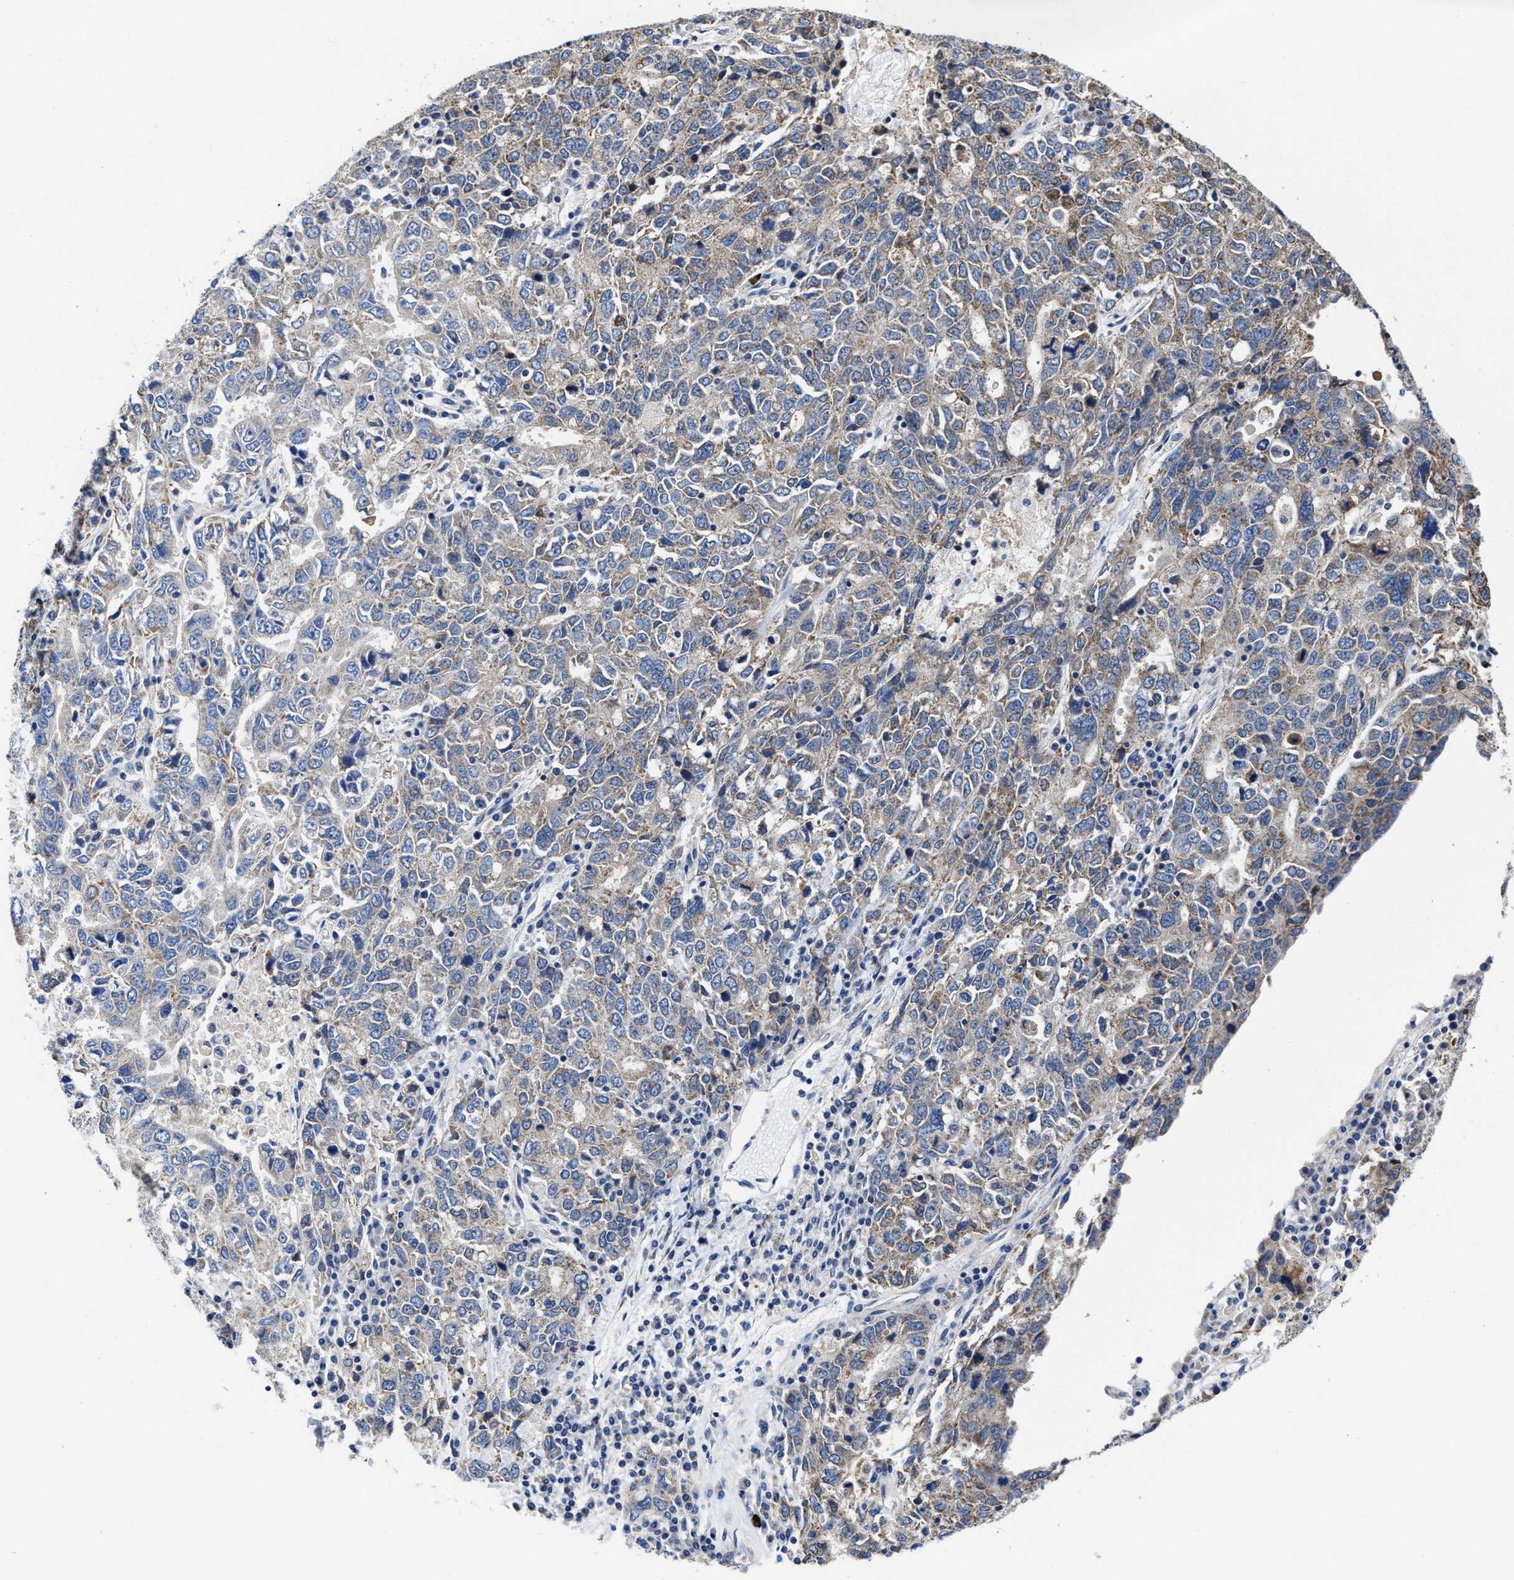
{"staining": {"intensity": "weak", "quantity": "25%-75%", "location": "cytoplasmic/membranous"}, "tissue": "ovarian cancer", "cell_type": "Tumor cells", "image_type": "cancer", "snomed": [{"axis": "morphology", "description": "Carcinoma, endometroid"}, {"axis": "topography", "description": "Ovary"}], "caption": "DAB (3,3'-diaminobenzidine) immunohistochemical staining of human endometroid carcinoma (ovarian) reveals weak cytoplasmic/membranous protein positivity in about 25%-75% of tumor cells.", "gene": "TMEM30A", "patient": {"sex": "female", "age": 62}}